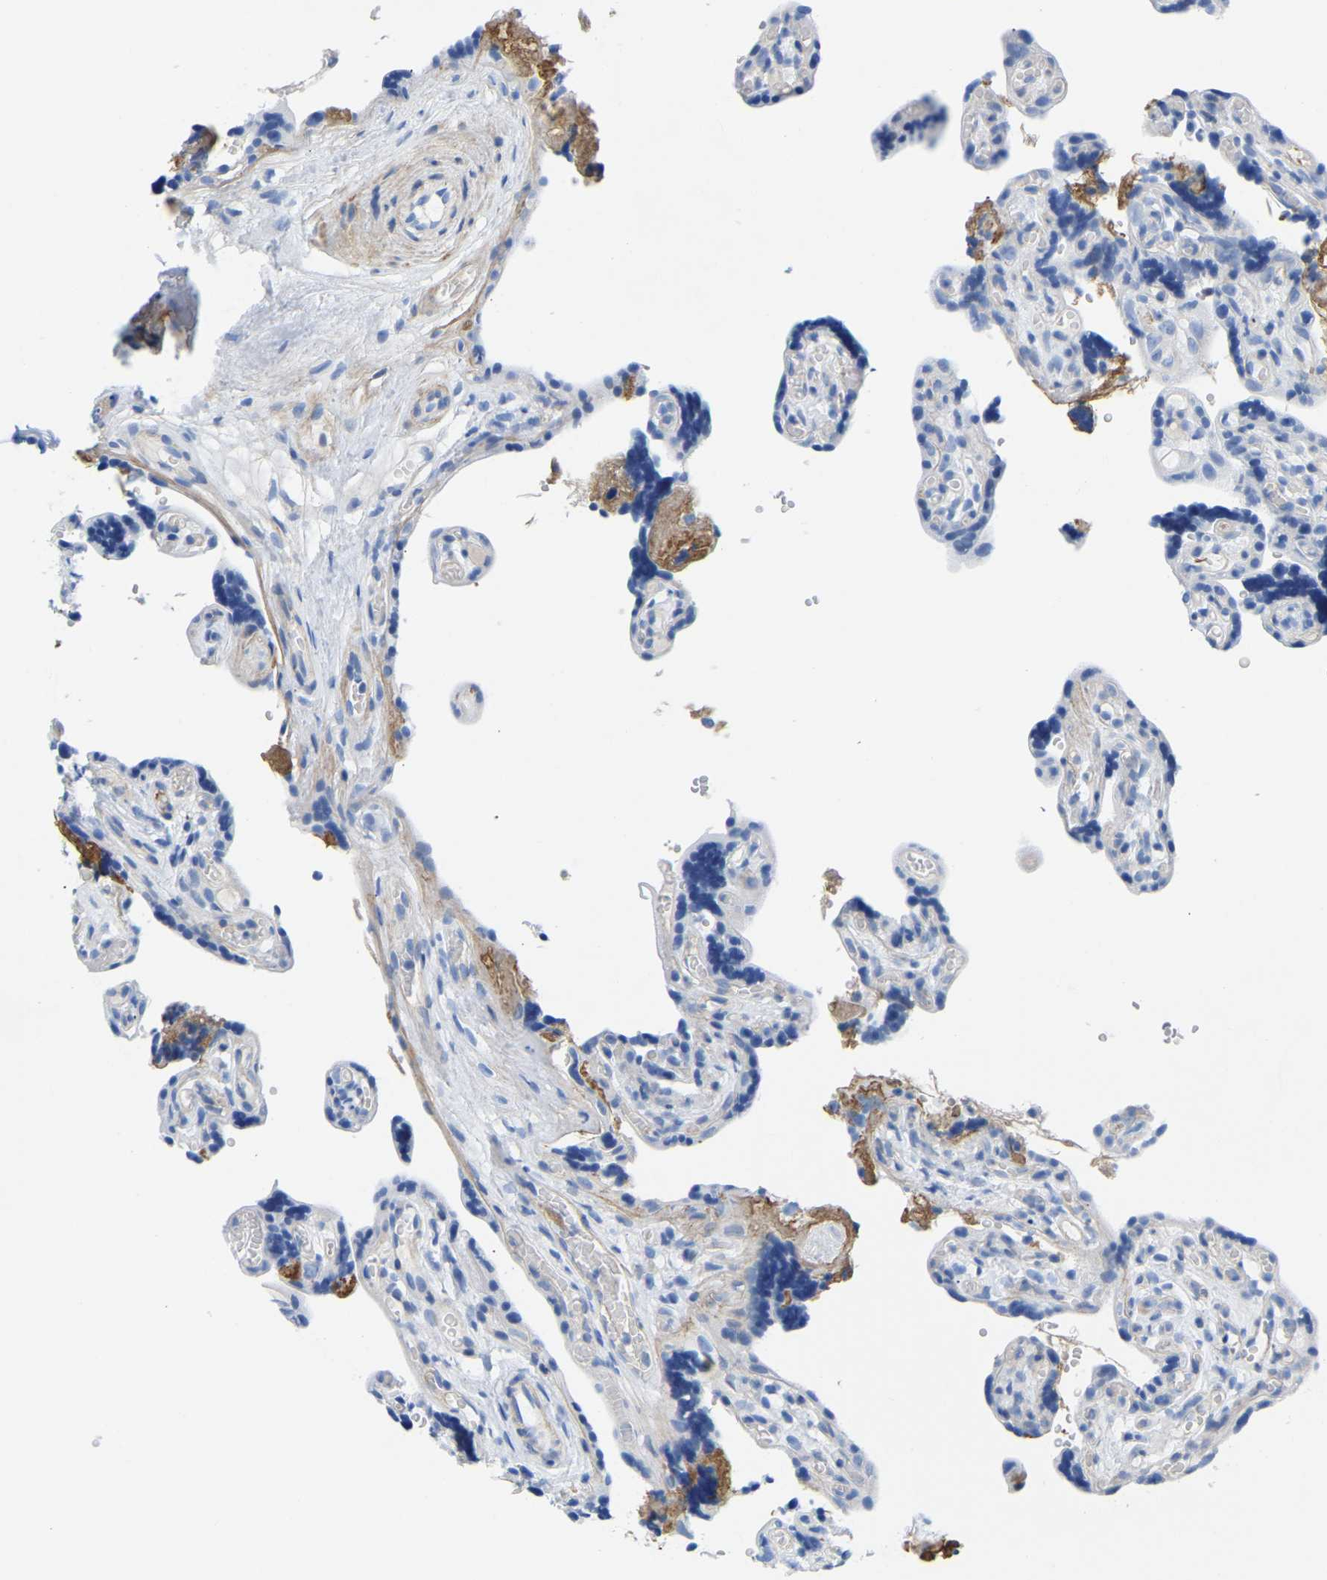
{"staining": {"intensity": "negative", "quantity": "none", "location": "none"}, "tissue": "placenta", "cell_type": "Decidual cells", "image_type": "normal", "snomed": [{"axis": "morphology", "description": "Normal tissue, NOS"}, {"axis": "topography", "description": "Placenta"}], "caption": "Decidual cells show no significant protein positivity in normal placenta. Brightfield microscopy of immunohistochemistry (IHC) stained with DAB (brown) and hematoxylin (blue), captured at high magnification.", "gene": "UPK3A", "patient": {"sex": "female", "age": 30}}